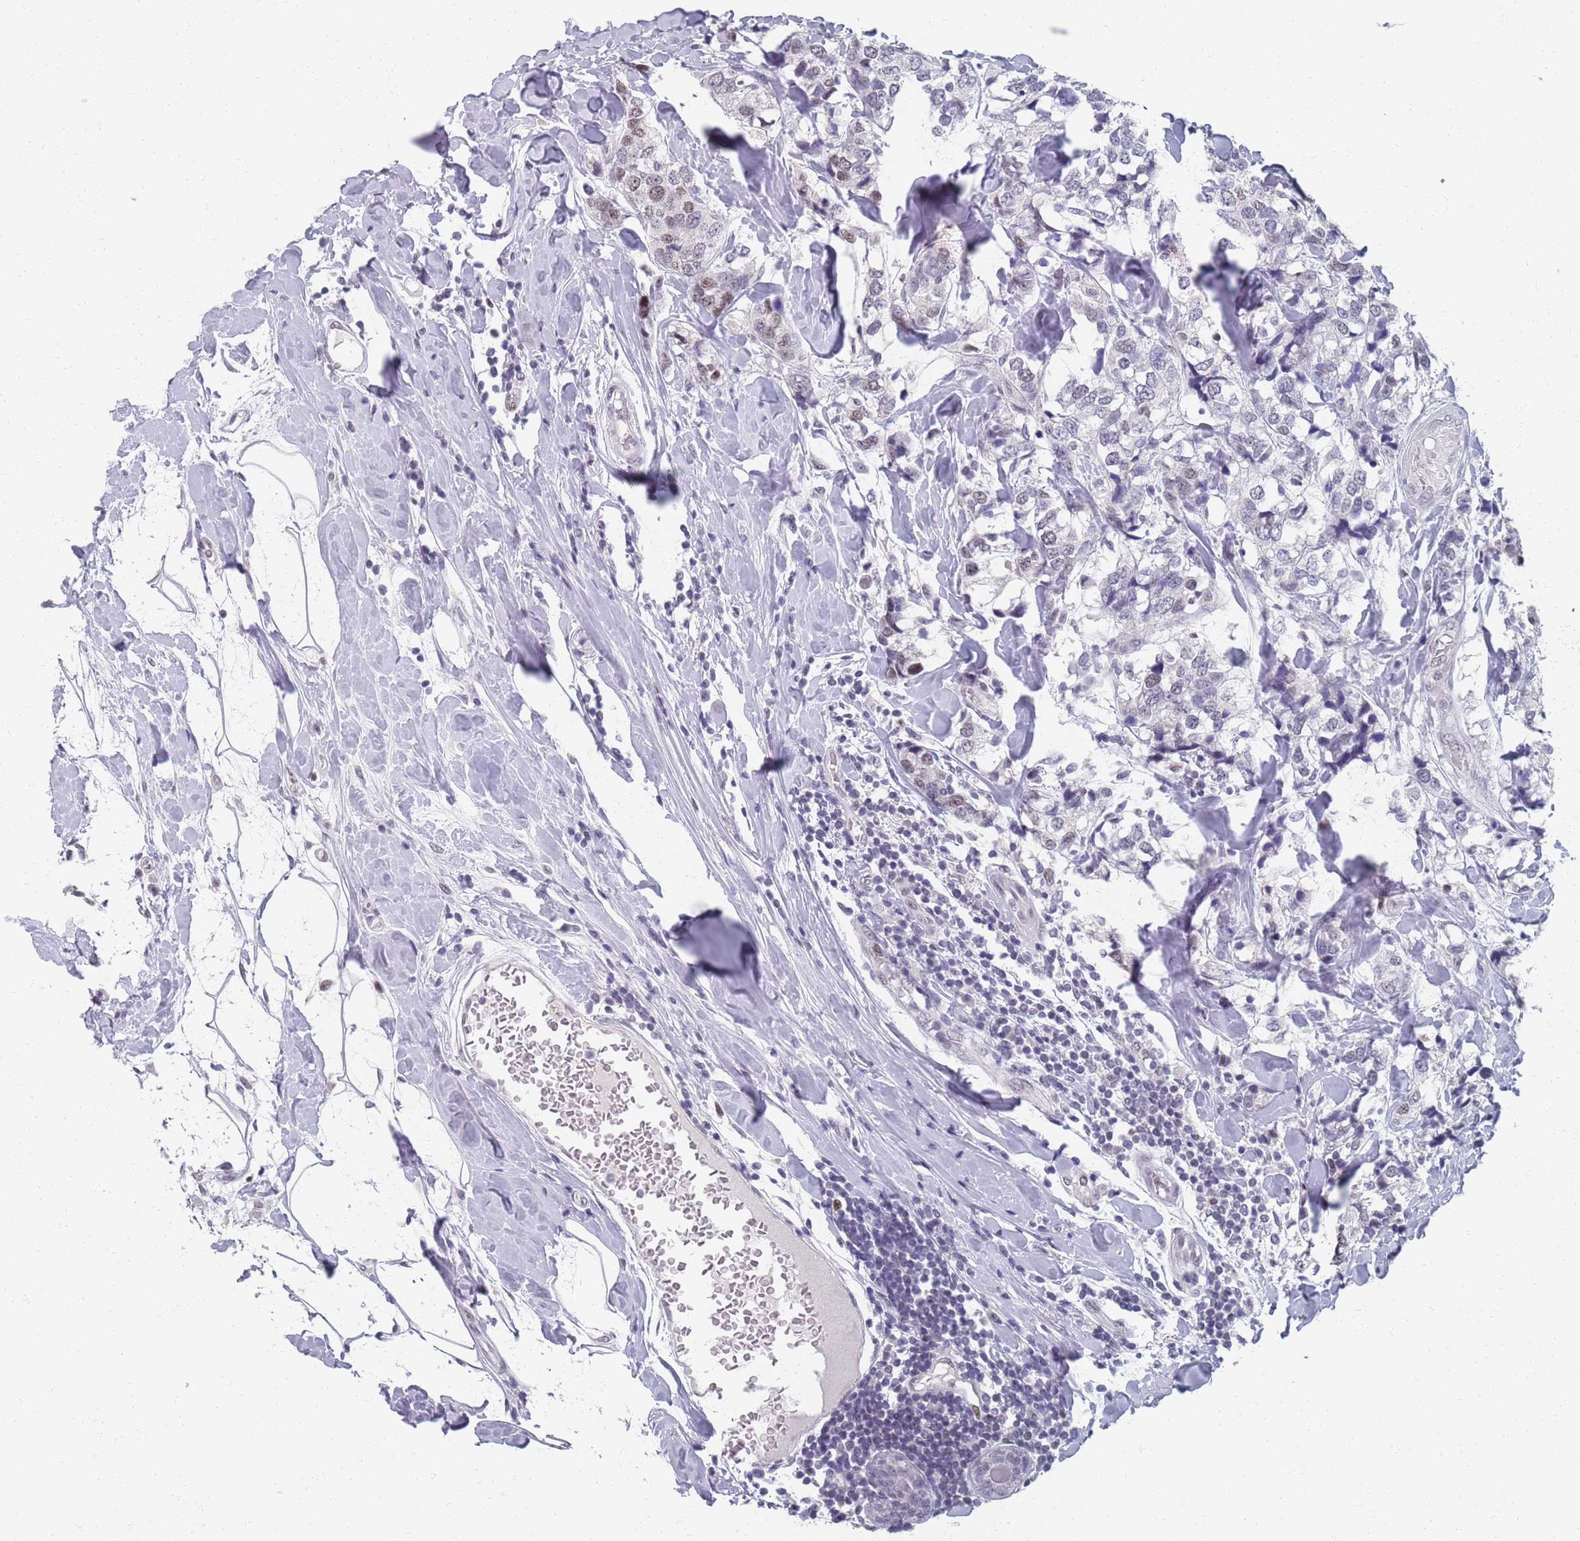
{"staining": {"intensity": "weak", "quantity": "<25%", "location": "nuclear"}, "tissue": "breast cancer", "cell_type": "Tumor cells", "image_type": "cancer", "snomed": [{"axis": "morphology", "description": "Lobular carcinoma"}, {"axis": "topography", "description": "Breast"}], "caption": "Lobular carcinoma (breast) was stained to show a protein in brown. There is no significant expression in tumor cells. (Stains: DAB IHC with hematoxylin counter stain, Microscopy: brightfield microscopy at high magnification).", "gene": "SAMD1", "patient": {"sex": "female", "age": 59}}